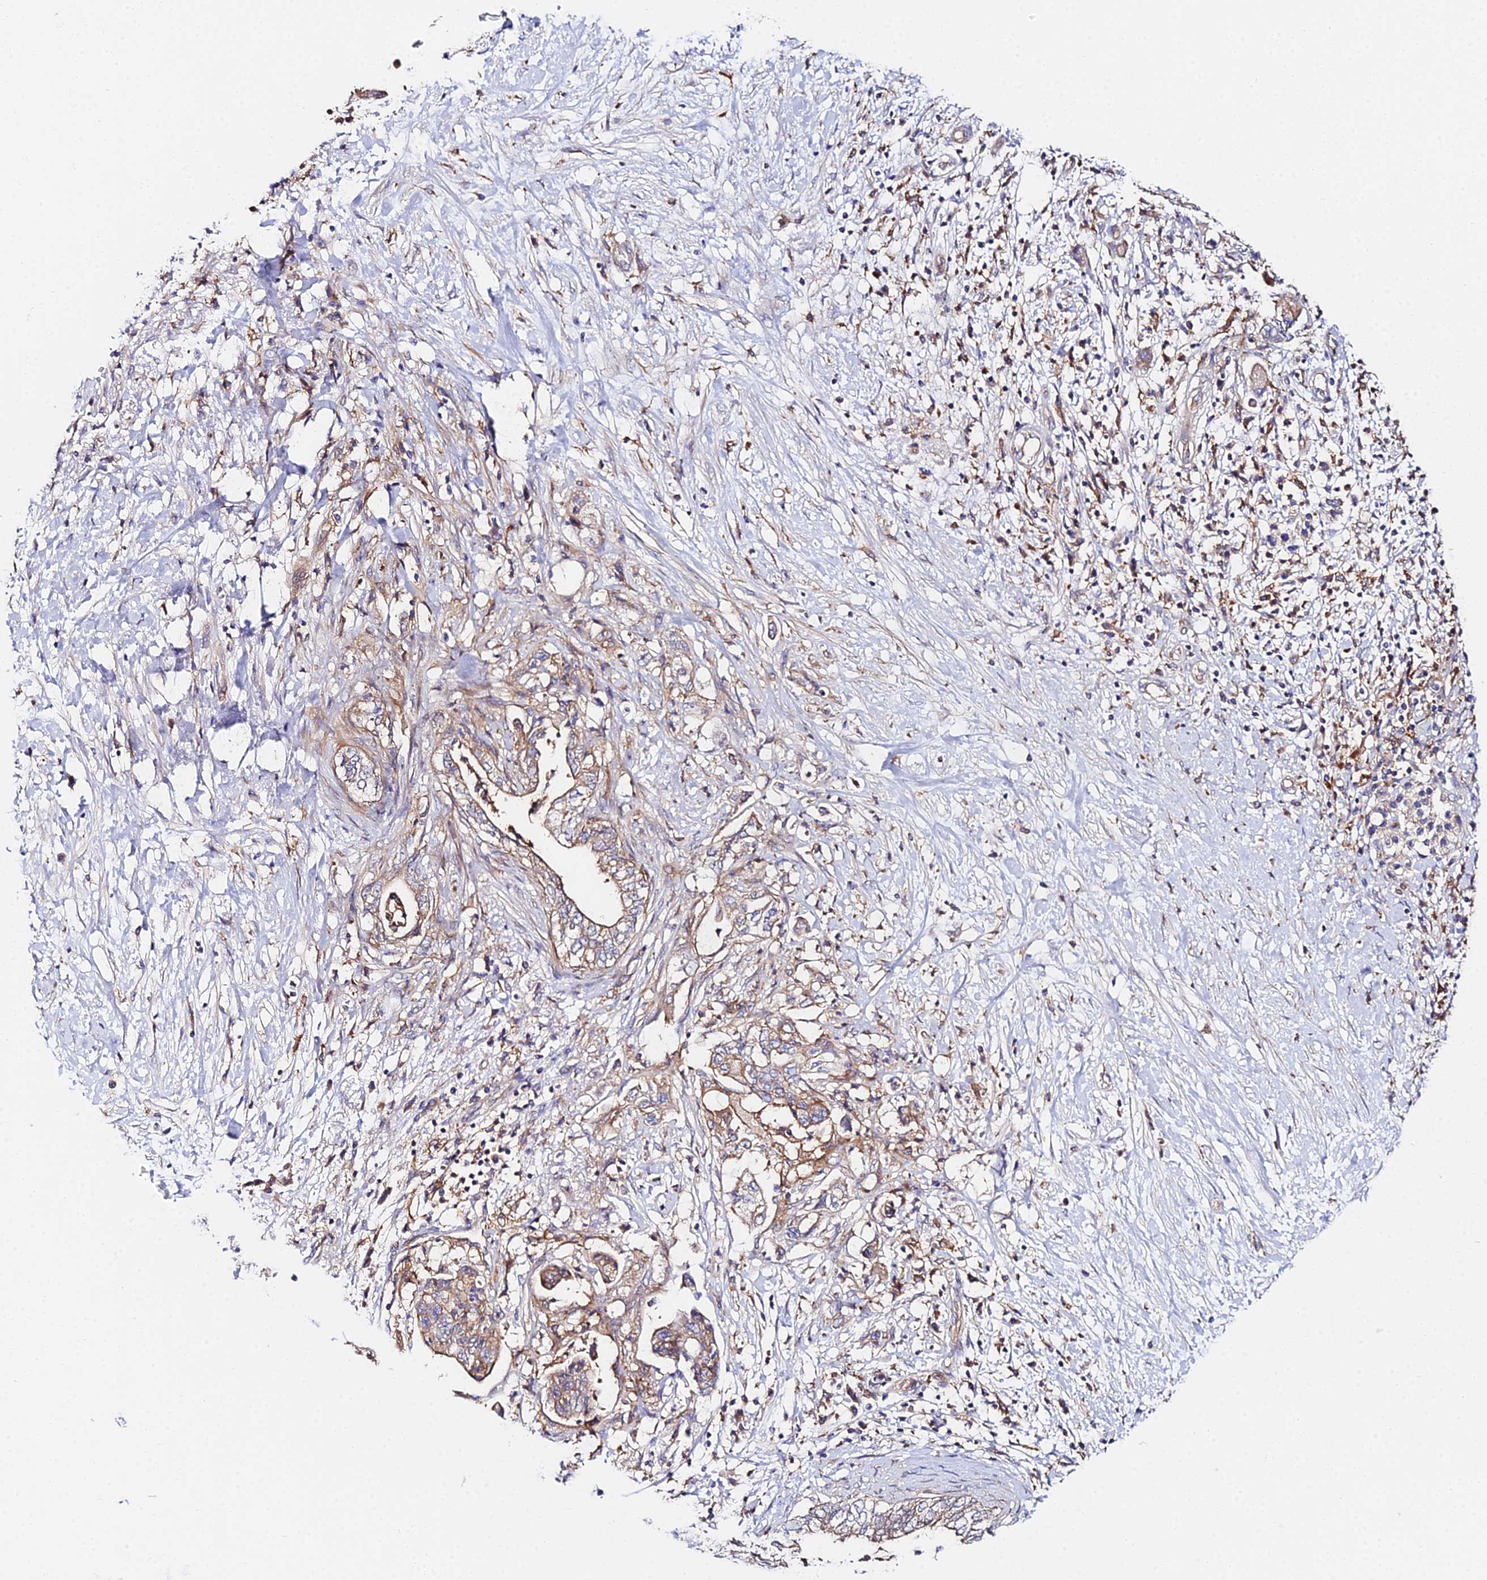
{"staining": {"intensity": "moderate", "quantity": "25%-75%", "location": "cytoplasmic/membranous"}, "tissue": "pancreatic cancer", "cell_type": "Tumor cells", "image_type": "cancer", "snomed": [{"axis": "morphology", "description": "Adenocarcinoma, NOS"}, {"axis": "topography", "description": "Pancreas"}], "caption": "This histopathology image demonstrates immunohistochemistry (IHC) staining of pancreatic adenocarcinoma, with medium moderate cytoplasmic/membranous positivity in approximately 25%-75% of tumor cells.", "gene": "GNG5B", "patient": {"sex": "female", "age": 73}}